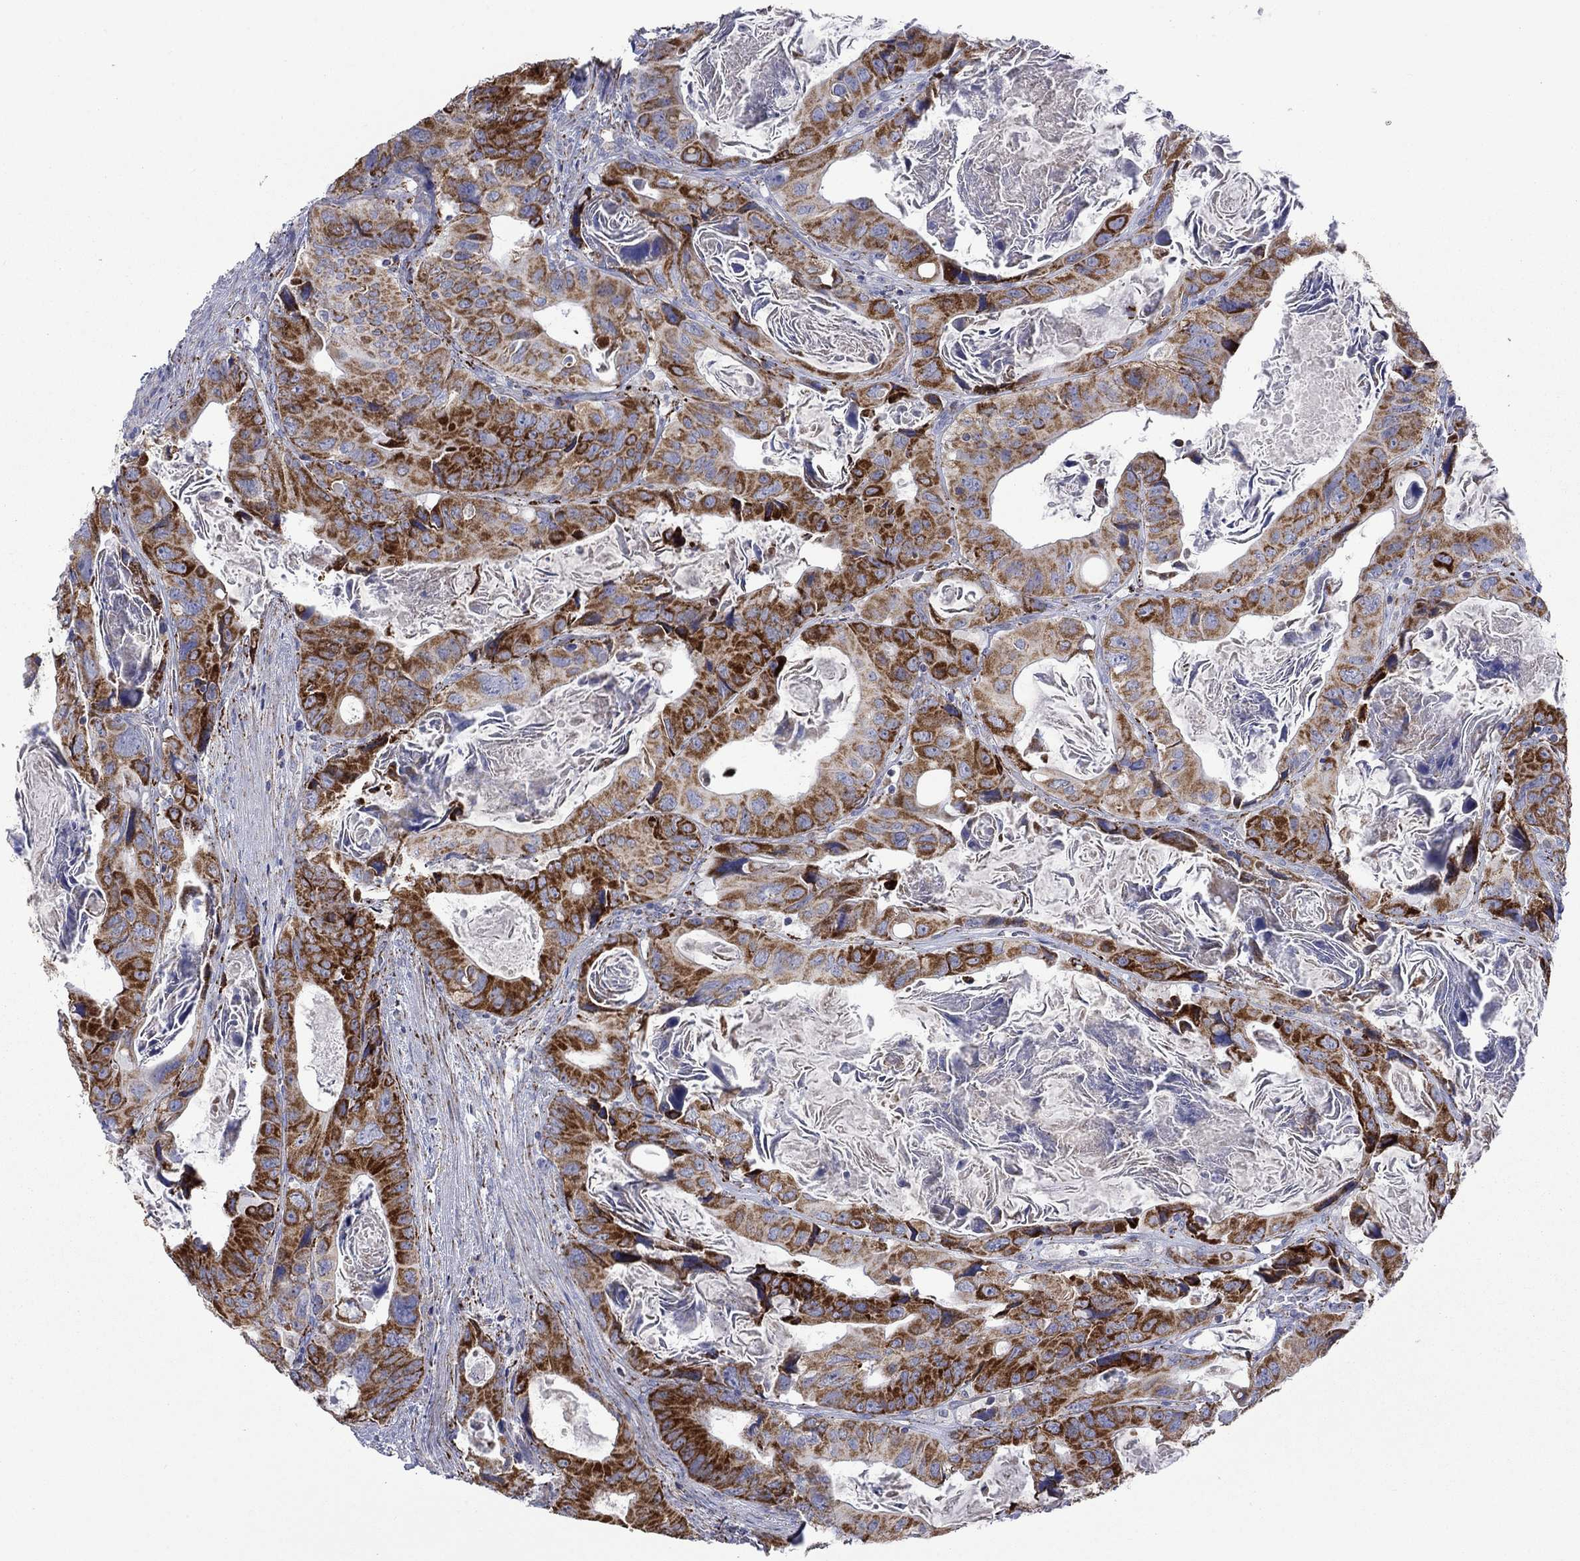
{"staining": {"intensity": "strong", "quantity": ">75%", "location": "cytoplasmic/membranous"}, "tissue": "colorectal cancer", "cell_type": "Tumor cells", "image_type": "cancer", "snomed": [{"axis": "morphology", "description": "Adenocarcinoma, NOS"}, {"axis": "topography", "description": "Rectum"}], "caption": "Adenocarcinoma (colorectal) was stained to show a protein in brown. There is high levels of strong cytoplasmic/membranous positivity in about >75% of tumor cells. Nuclei are stained in blue.", "gene": "CISD1", "patient": {"sex": "male", "age": 64}}